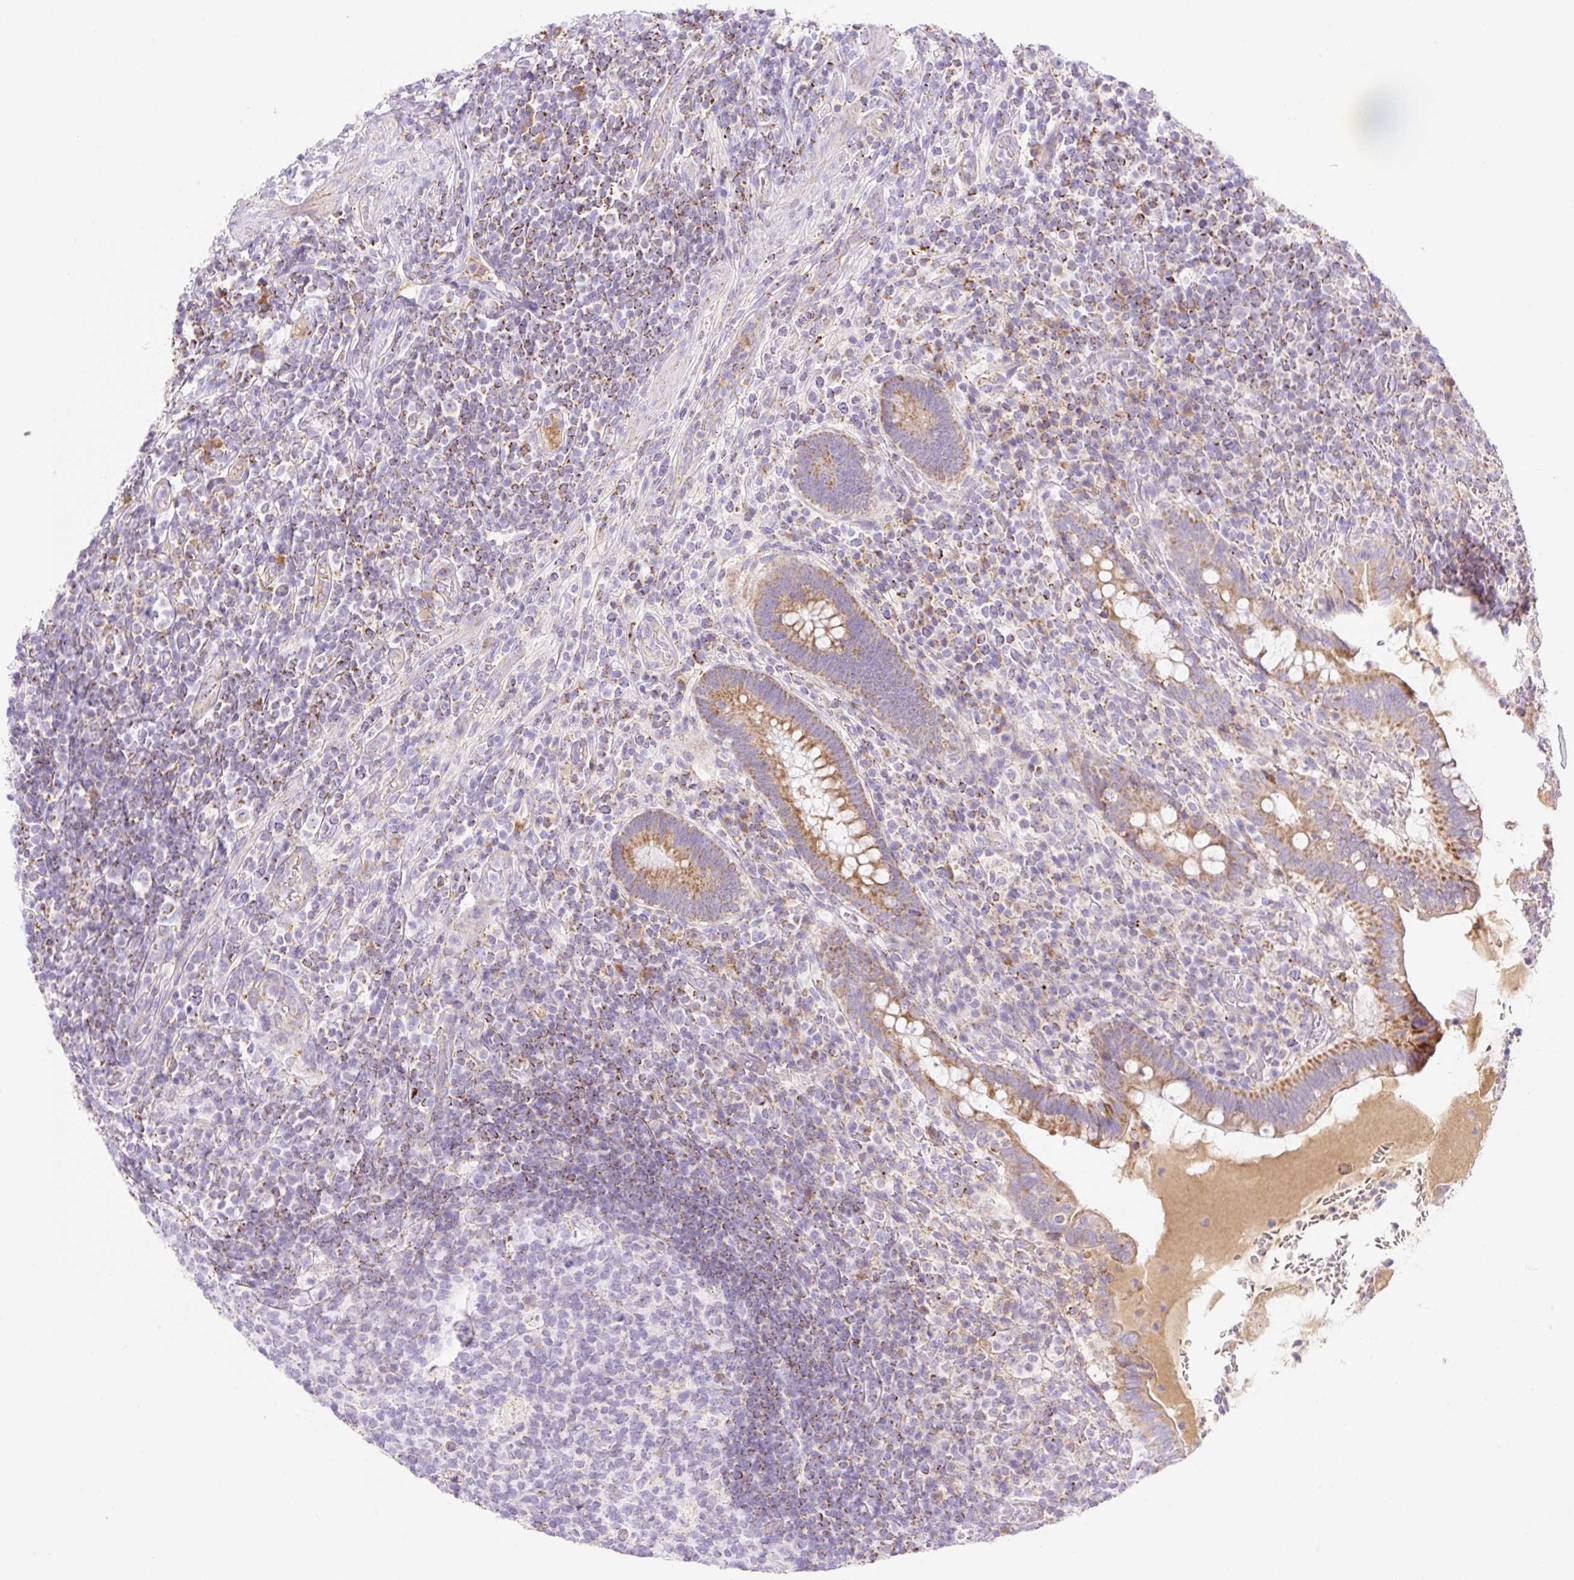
{"staining": {"intensity": "moderate", "quantity": ">75%", "location": "cytoplasmic/membranous"}, "tissue": "appendix", "cell_type": "Glandular cells", "image_type": "normal", "snomed": [{"axis": "morphology", "description": "Normal tissue, NOS"}, {"axis": "topography", "description": "Appendix"}], "caption": "Protein staining reveals moderate cytoplasmic/membranous expression in about >75% of glandular cells in benign appendix.", "gene": "ETNK2", "patient": {"sex": "female", "age": 43}}